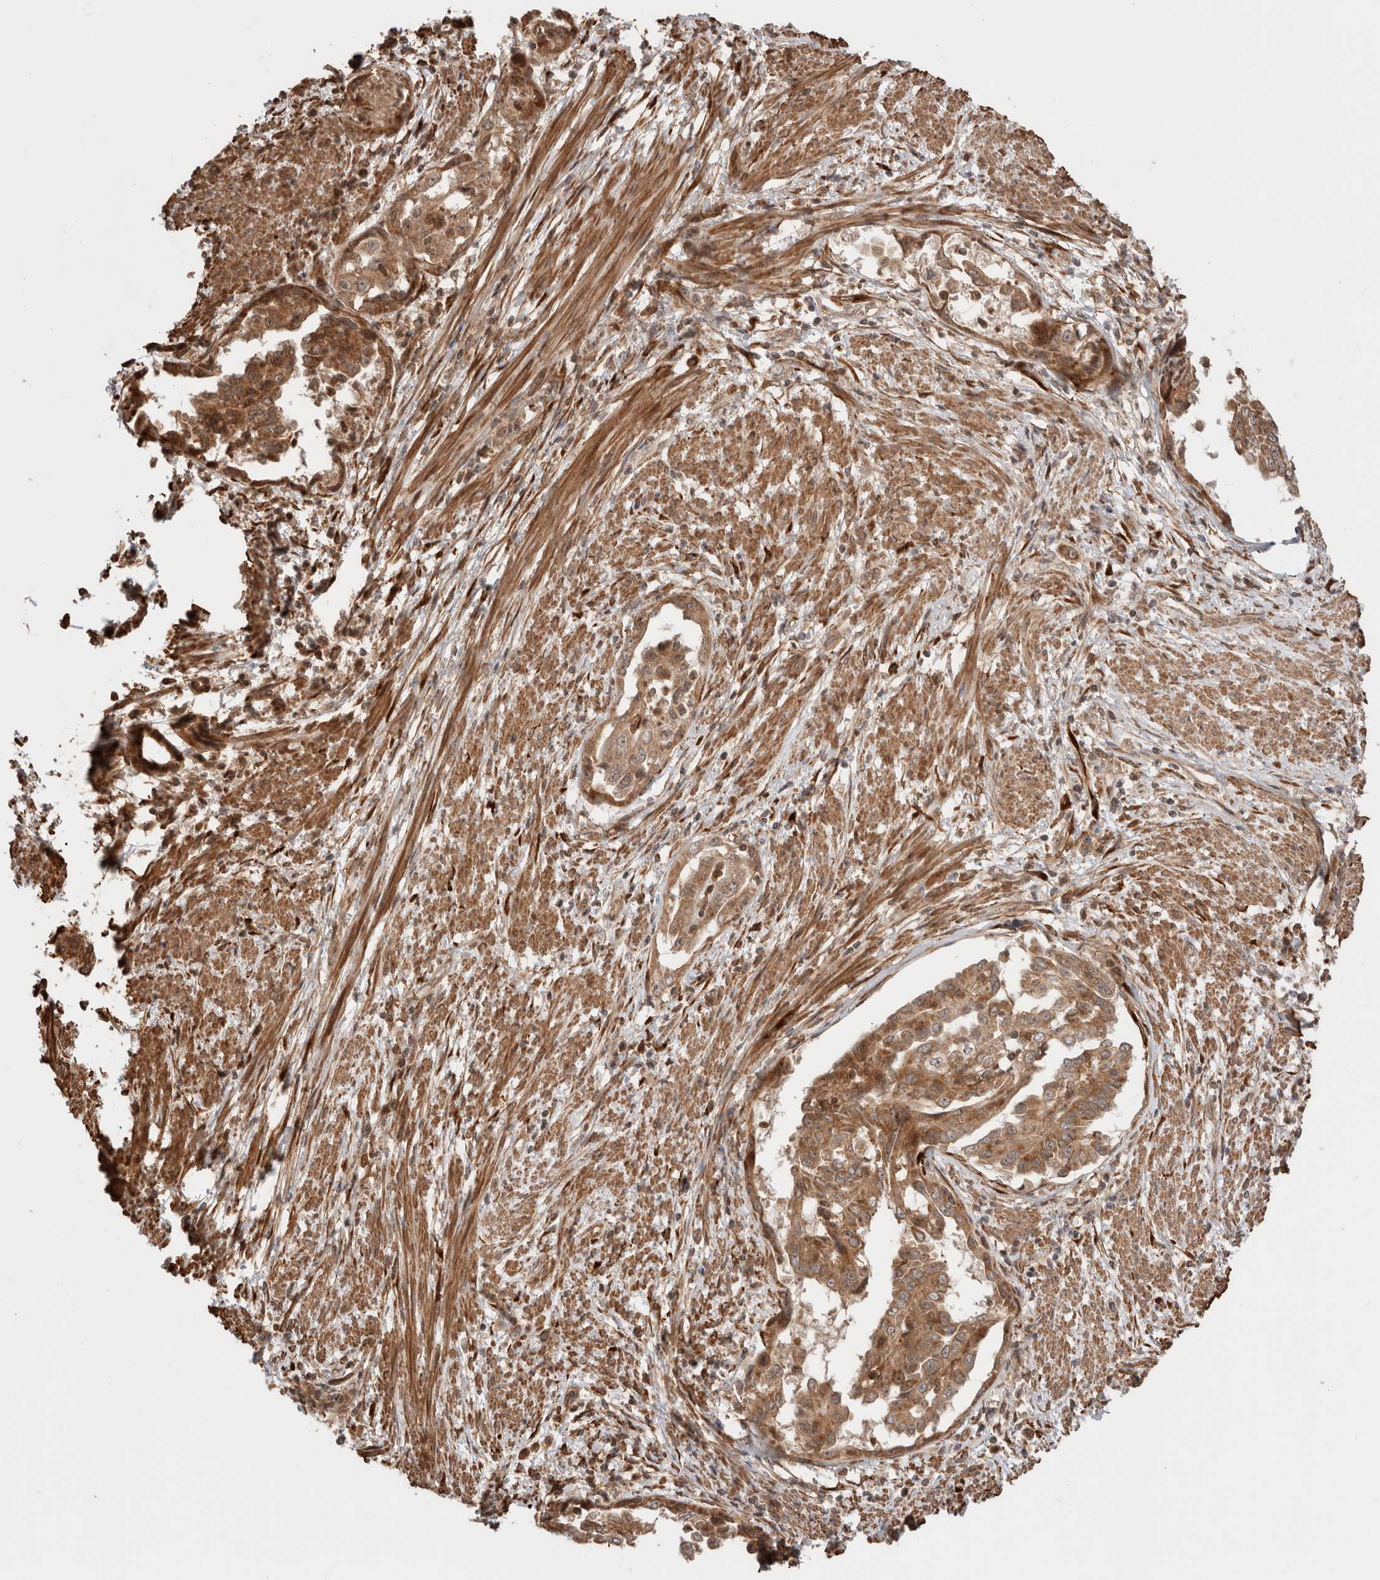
{"staining": {"intensity": "moderate", "quantity": ">75%", "location": "cytoplasmic/membranous"}, "tissue": "endometrial cancer", "cell_type": "Tumor cells", "image_type": "cancer", "snomed": [{"axis": "morphology", "description": "Adenocarcinoma, NOS"}, {"axis": "topography", "description": "Endometrium"}], "caption": "Endometrial cancer (adenocarcinoma) was stained to show a protein in brown. There is medium levels of moderate cytoplasmic/membranous positivity in about >75% of tumor cells. (DAB = brown stain, brightfield microscopy at high magnification).", "gene": "ZNF649", "patient": {"sex": "female", "age": 85}}